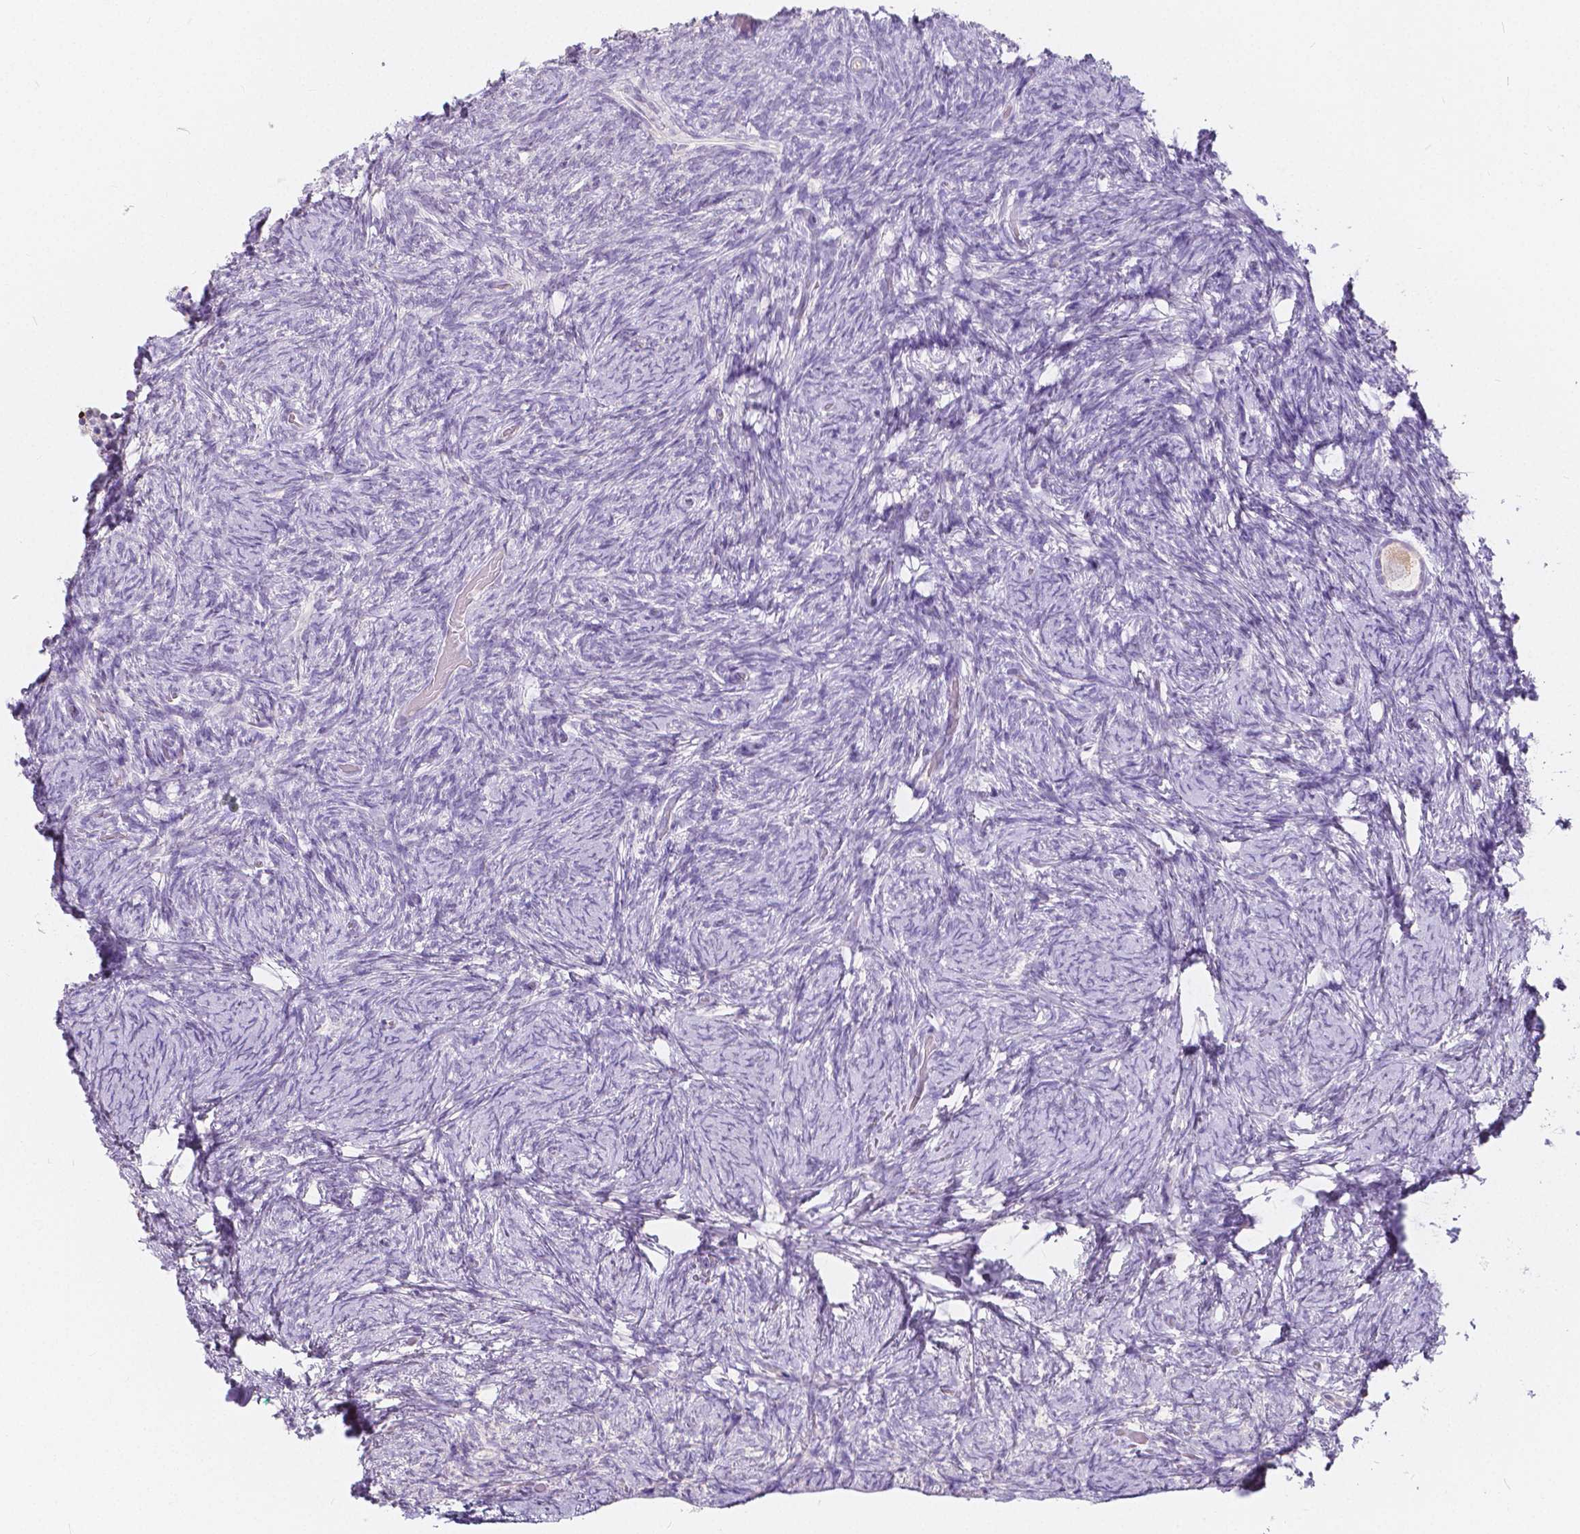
{"staining": {"intensity": "negative", "quantity": "none", "location": "none"}, "tissue": "ovary", "cell_type": "Follicle cells", "image_type": "normal", "snomed": [{"axis": "morphology", "description": "Normal tissue, NOS"}, {"axis": "topography", "description": "Ovary"}], "caption": "Follicle cells are negative for brown protein staining in normal ovary. (DAB (3,3'-diaminobenzidine) immunohistochemistry, high magnification).", "gene": "RNF186", "patient": {"sex": "female", "age": 34}}